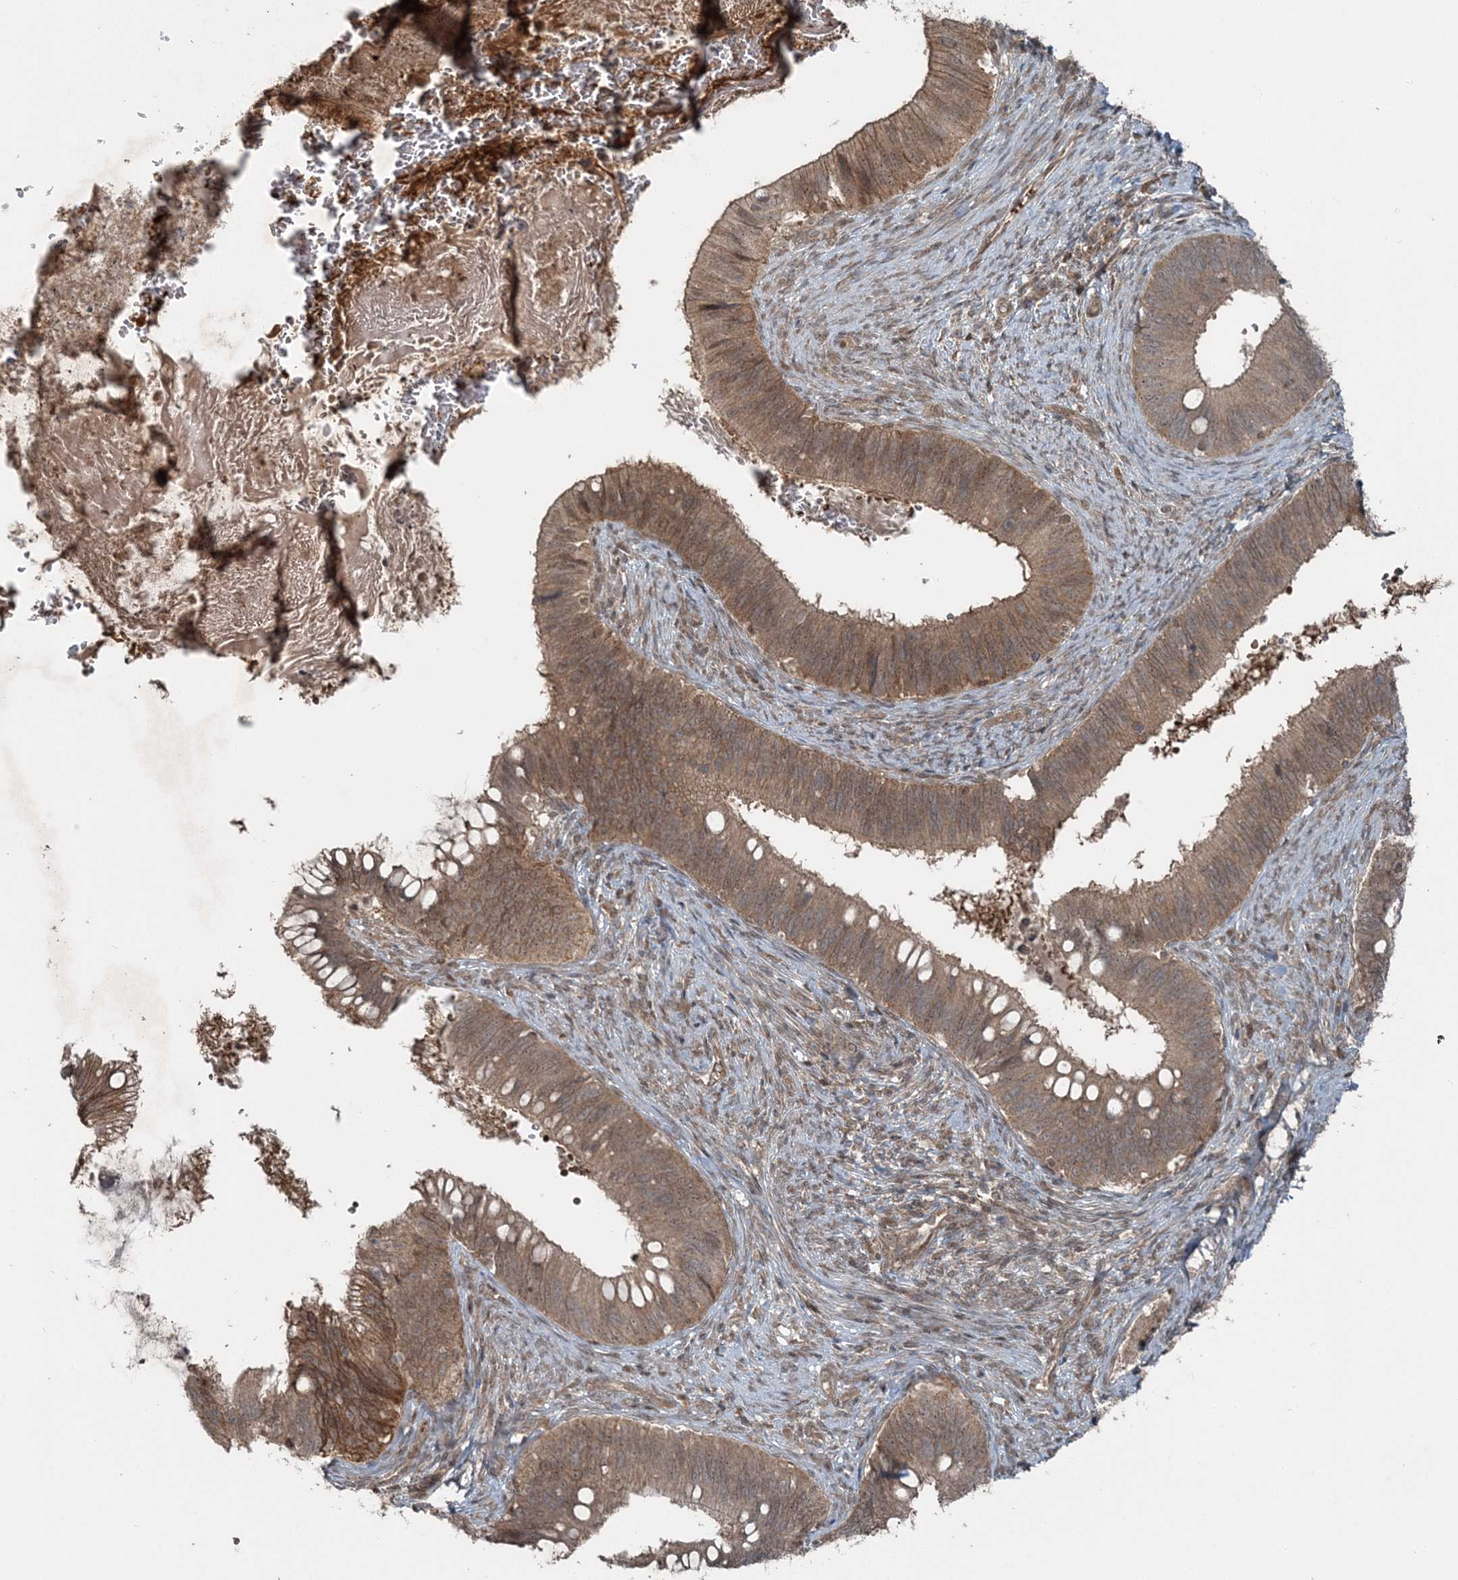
{"staining": {"intensity": "moderate", "quantity": ">75%", "location": "cytoplasmic/membranous"}, "tissue": "cervical cancer", "cell_type": "Tumor cells", "image_type": "cancer", "snomed": [{"axis": "morphology", "description": "Adenocarcinoma, NOS"}, {"axis": "topography", "description": "Cervix"}], "caption": "Tumor cells display medium levels of moderate cytoplasmic/membranous staining in approximately >75% of cells in human cervical adenocarcinoma. (brown staining indicates protein expression, while blue staining denotes nuclei).", "gene": "FBXL17", "patient": {"sex": "female", "age": 42}}